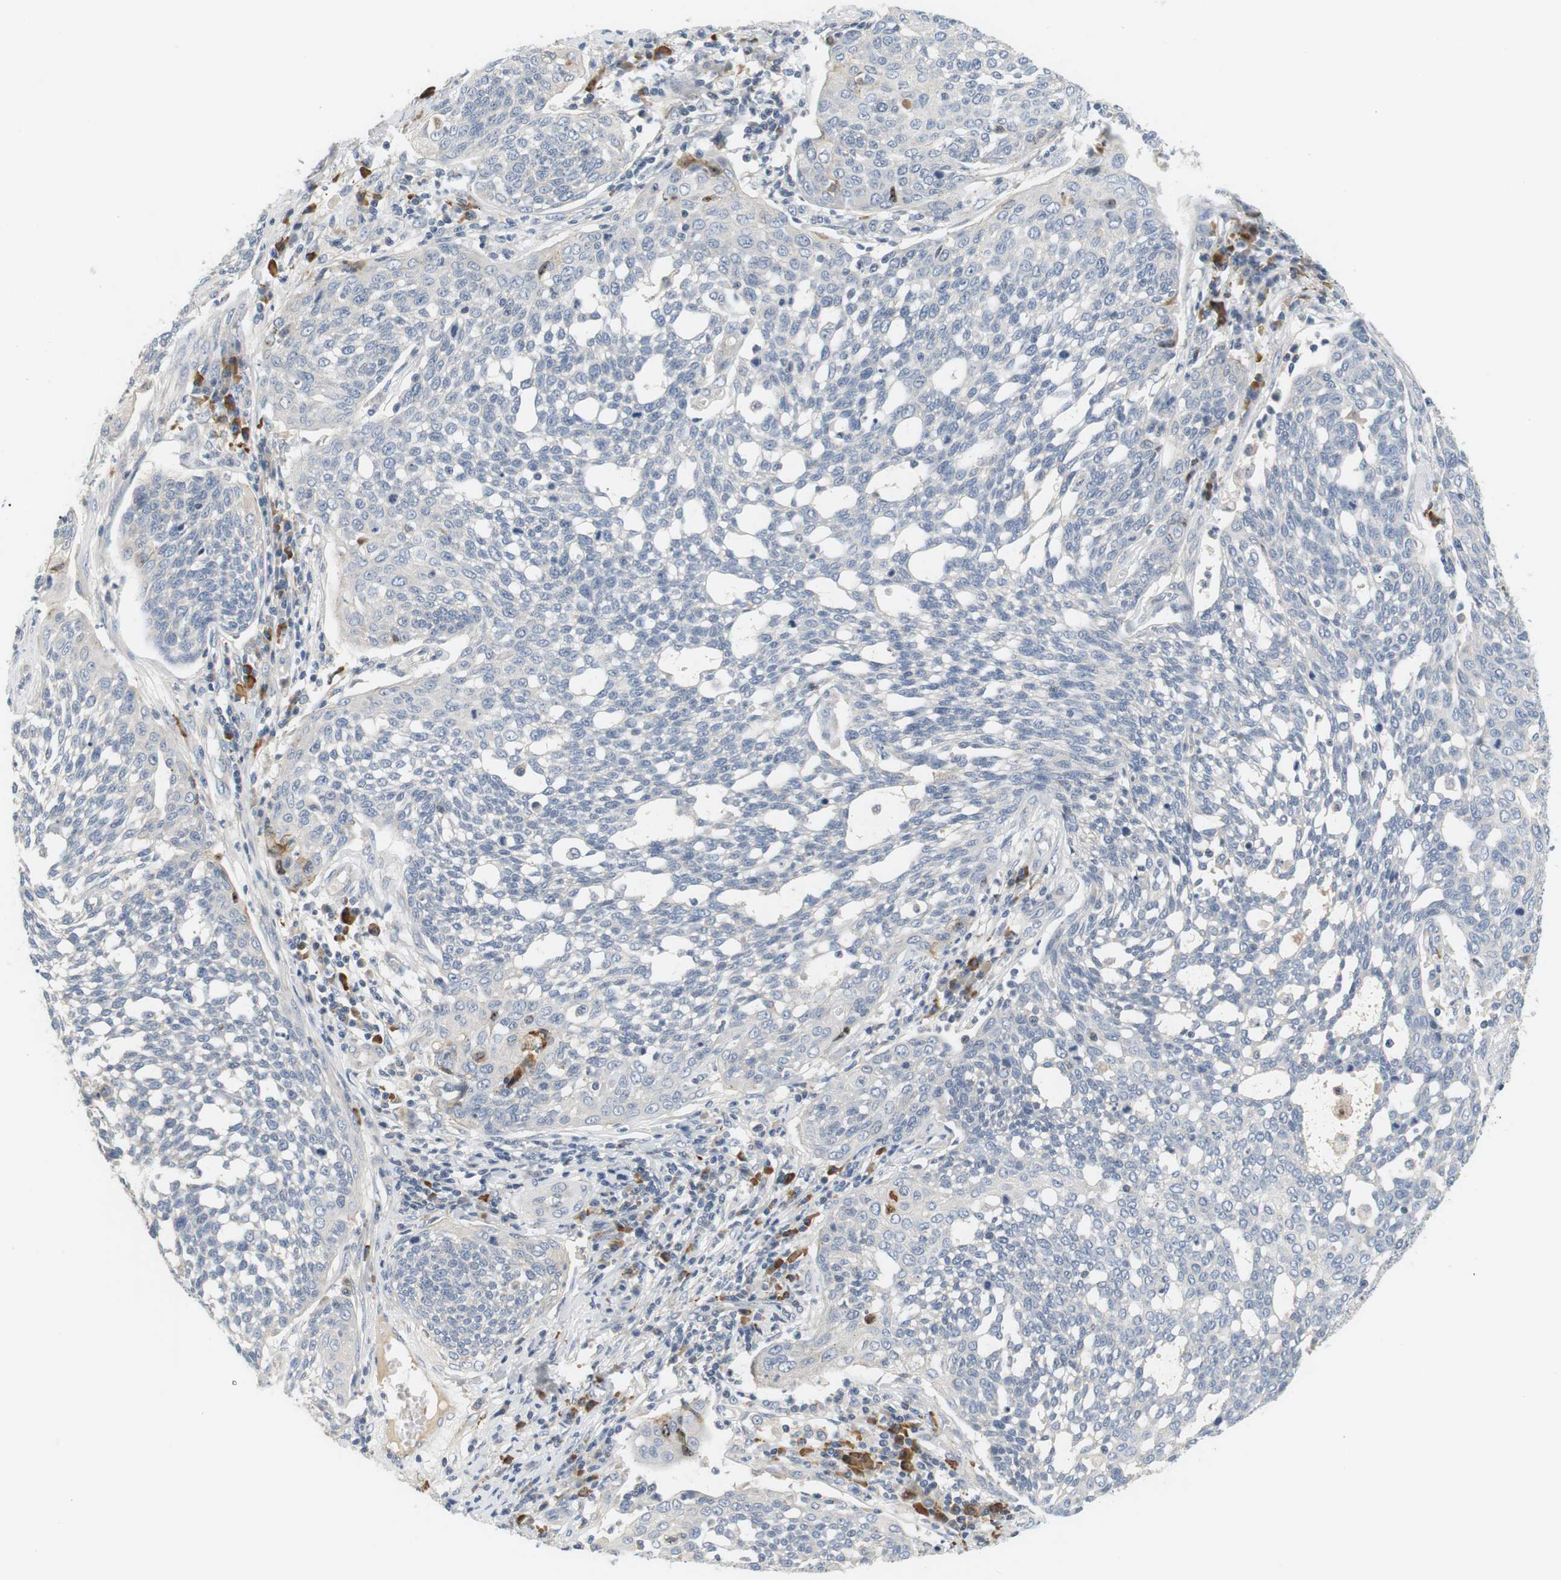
{"staining": {"intensity": "negative", "quantity": "none", "location": "none"}, "tissue": "cervical cancer", "cell_type": "Tumor cells", "image_type": "cancer", "snomed": [{"axis": "morphology", "description": "Squamous cell carcinoma, NOS"}, {"axis": "topography", "description": "Cervix"}], "caption": "Immunohistochemistry histopathology image of neoplastic tissue: cervical squamous cell carcinoma stained with DAB (3,3'-diaminobenzidine) exhibits no significant protein positivity in tumor cells.", "gene": "EVA1C", "patient": {"sex": "female", "age": 34}}